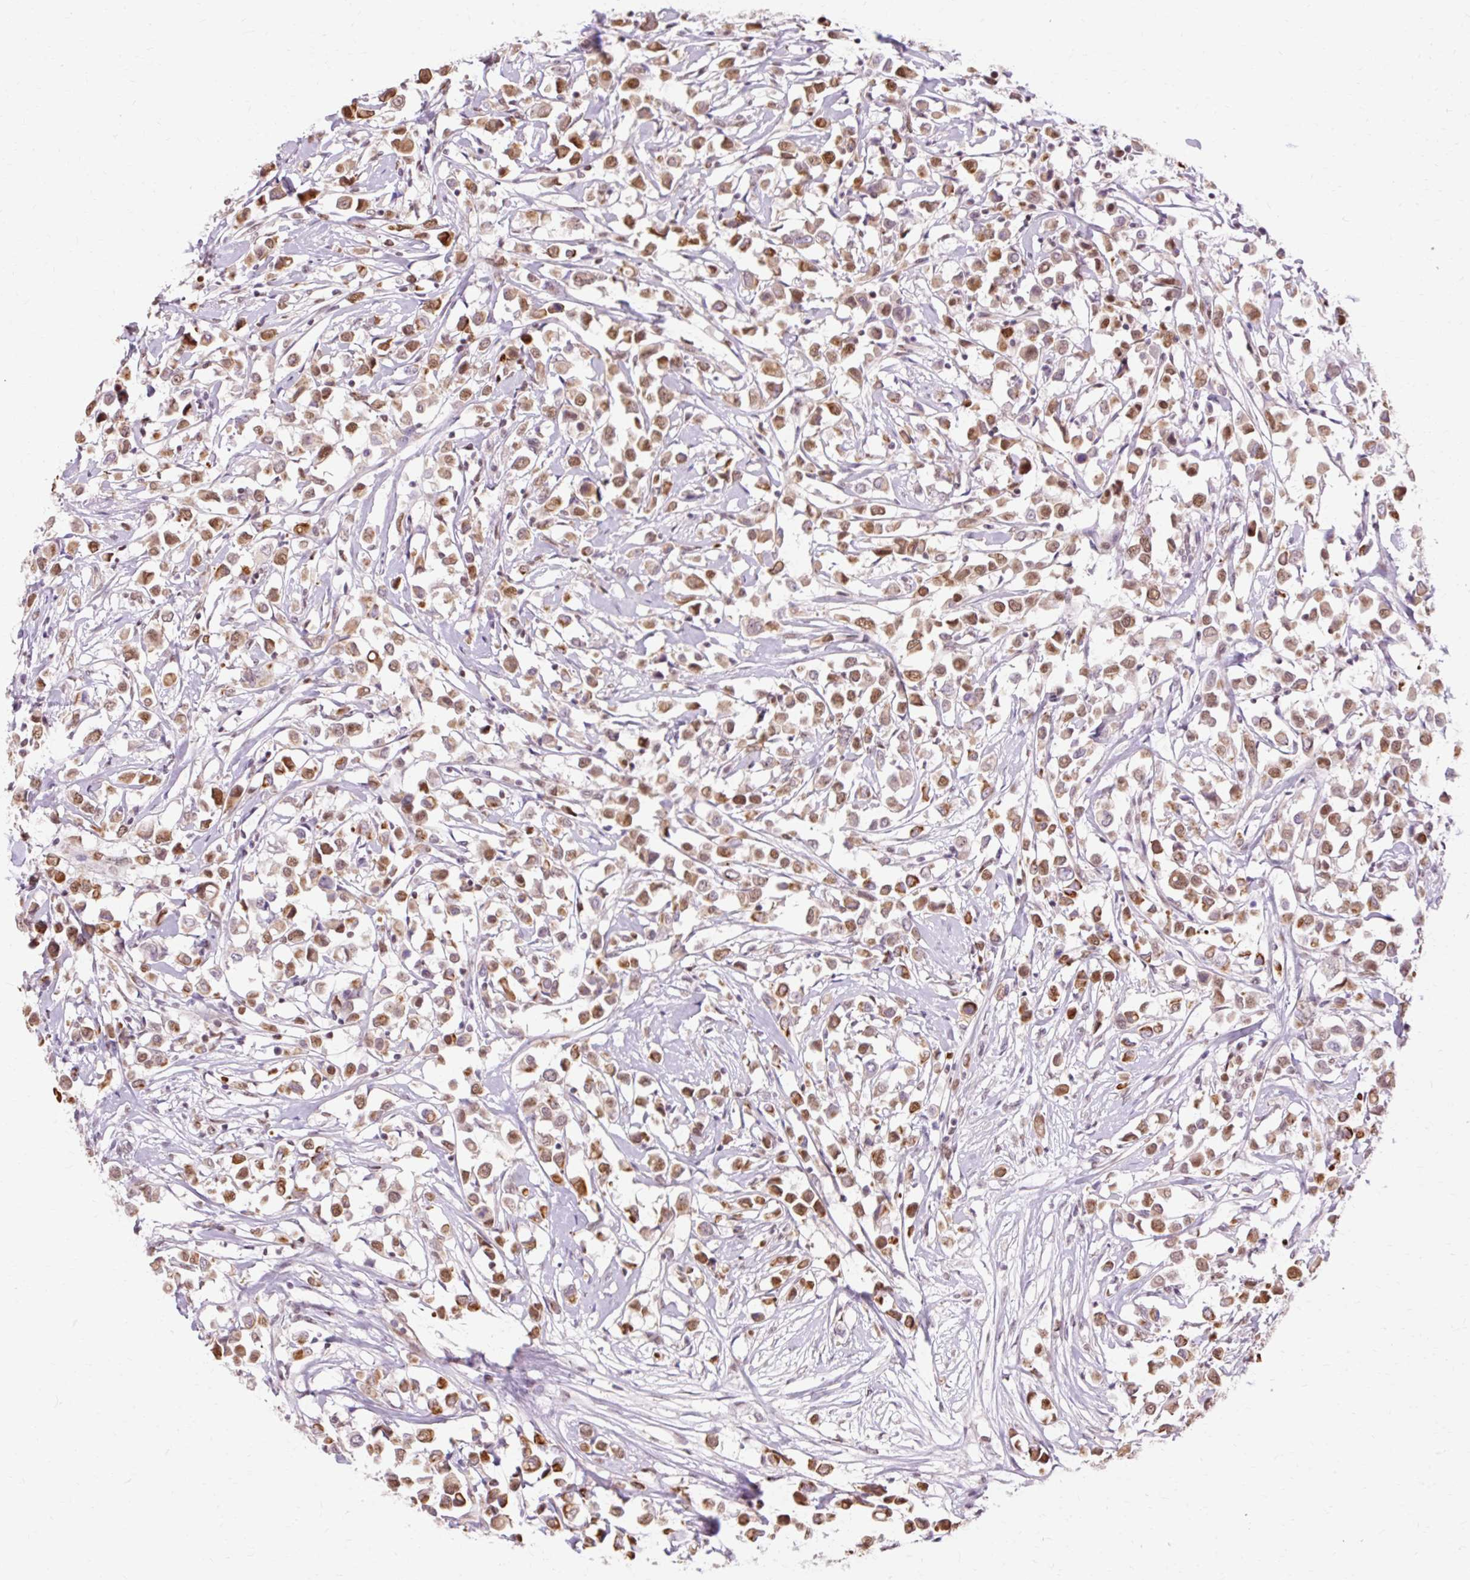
{"staining": {"intensity": "moderate", "quantity": ">75%", "location": "nuclear"}, "tissue": "breast cancer", "cell_type": "Tumor cells", "image_type": "cancer", "snomed": [{"axis": "morphology", "description": "Duct carcinoma"}, {"axis": "topography", "description": "Breast"}], "caption": "Moderate nuclear staining for a protein is present in about >75% of tumor cells of infiltrating ductal carcinoma (breast) using immunohistochemistry.", "gene": "NPIPB12", "patient": {"sex": "female", "age": 61}}